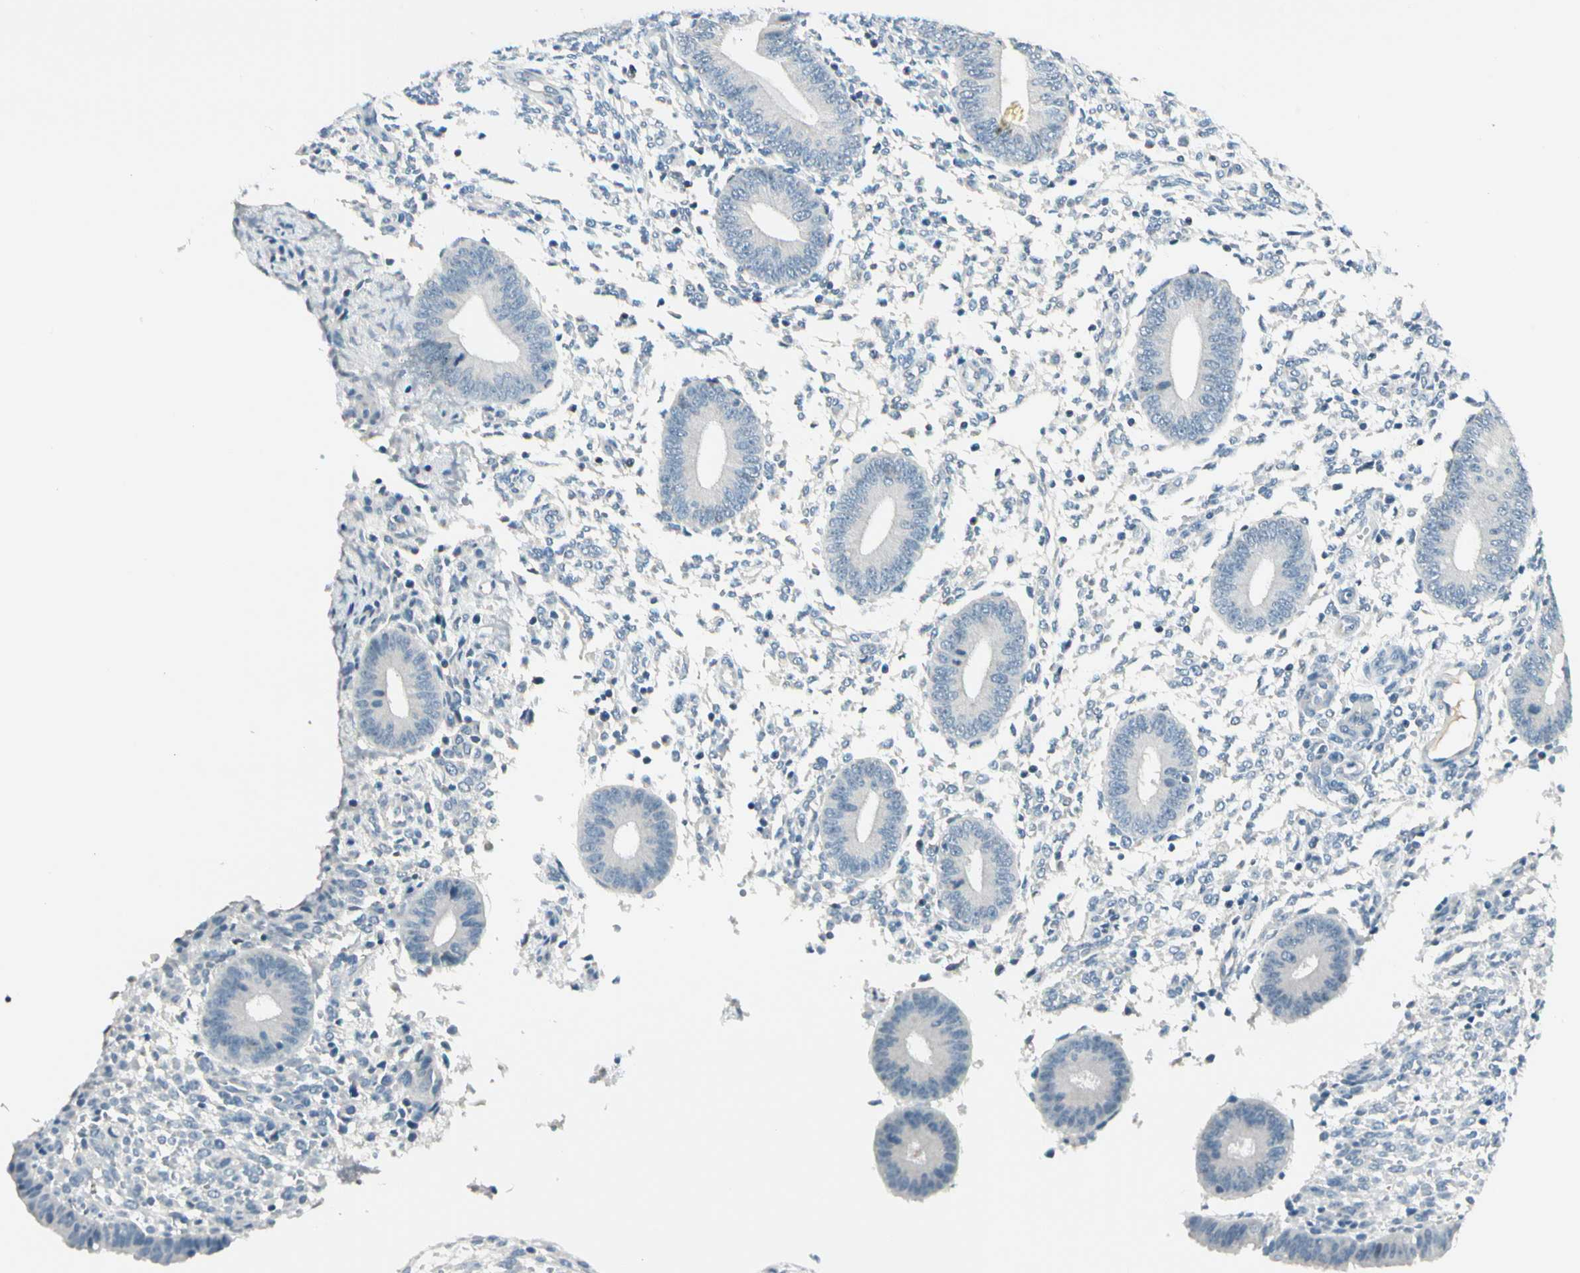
{"staining": {"intensity": "negative", "quantity": "none", "location": "none"}, "tissue": "endometrium", "cell_type": "Cells in endometrial stroma", "image_type": "normal", "snomed": [{"axis": "morphology", "description": "Normal tissue, NOS"}, {"axis": "topography", "description": "Endometrium"}], "caption": "Immunohistochemical staining of benign endometrium displays no significant staining in cells in endometrial stroma. (DAB (3,3'-diaminobenzidine) immunohistochemistry (IHC) with hematoxylin counter stain).", "gene": "ZSCAN1", "patient": {"sex": "female", "age": 35}}